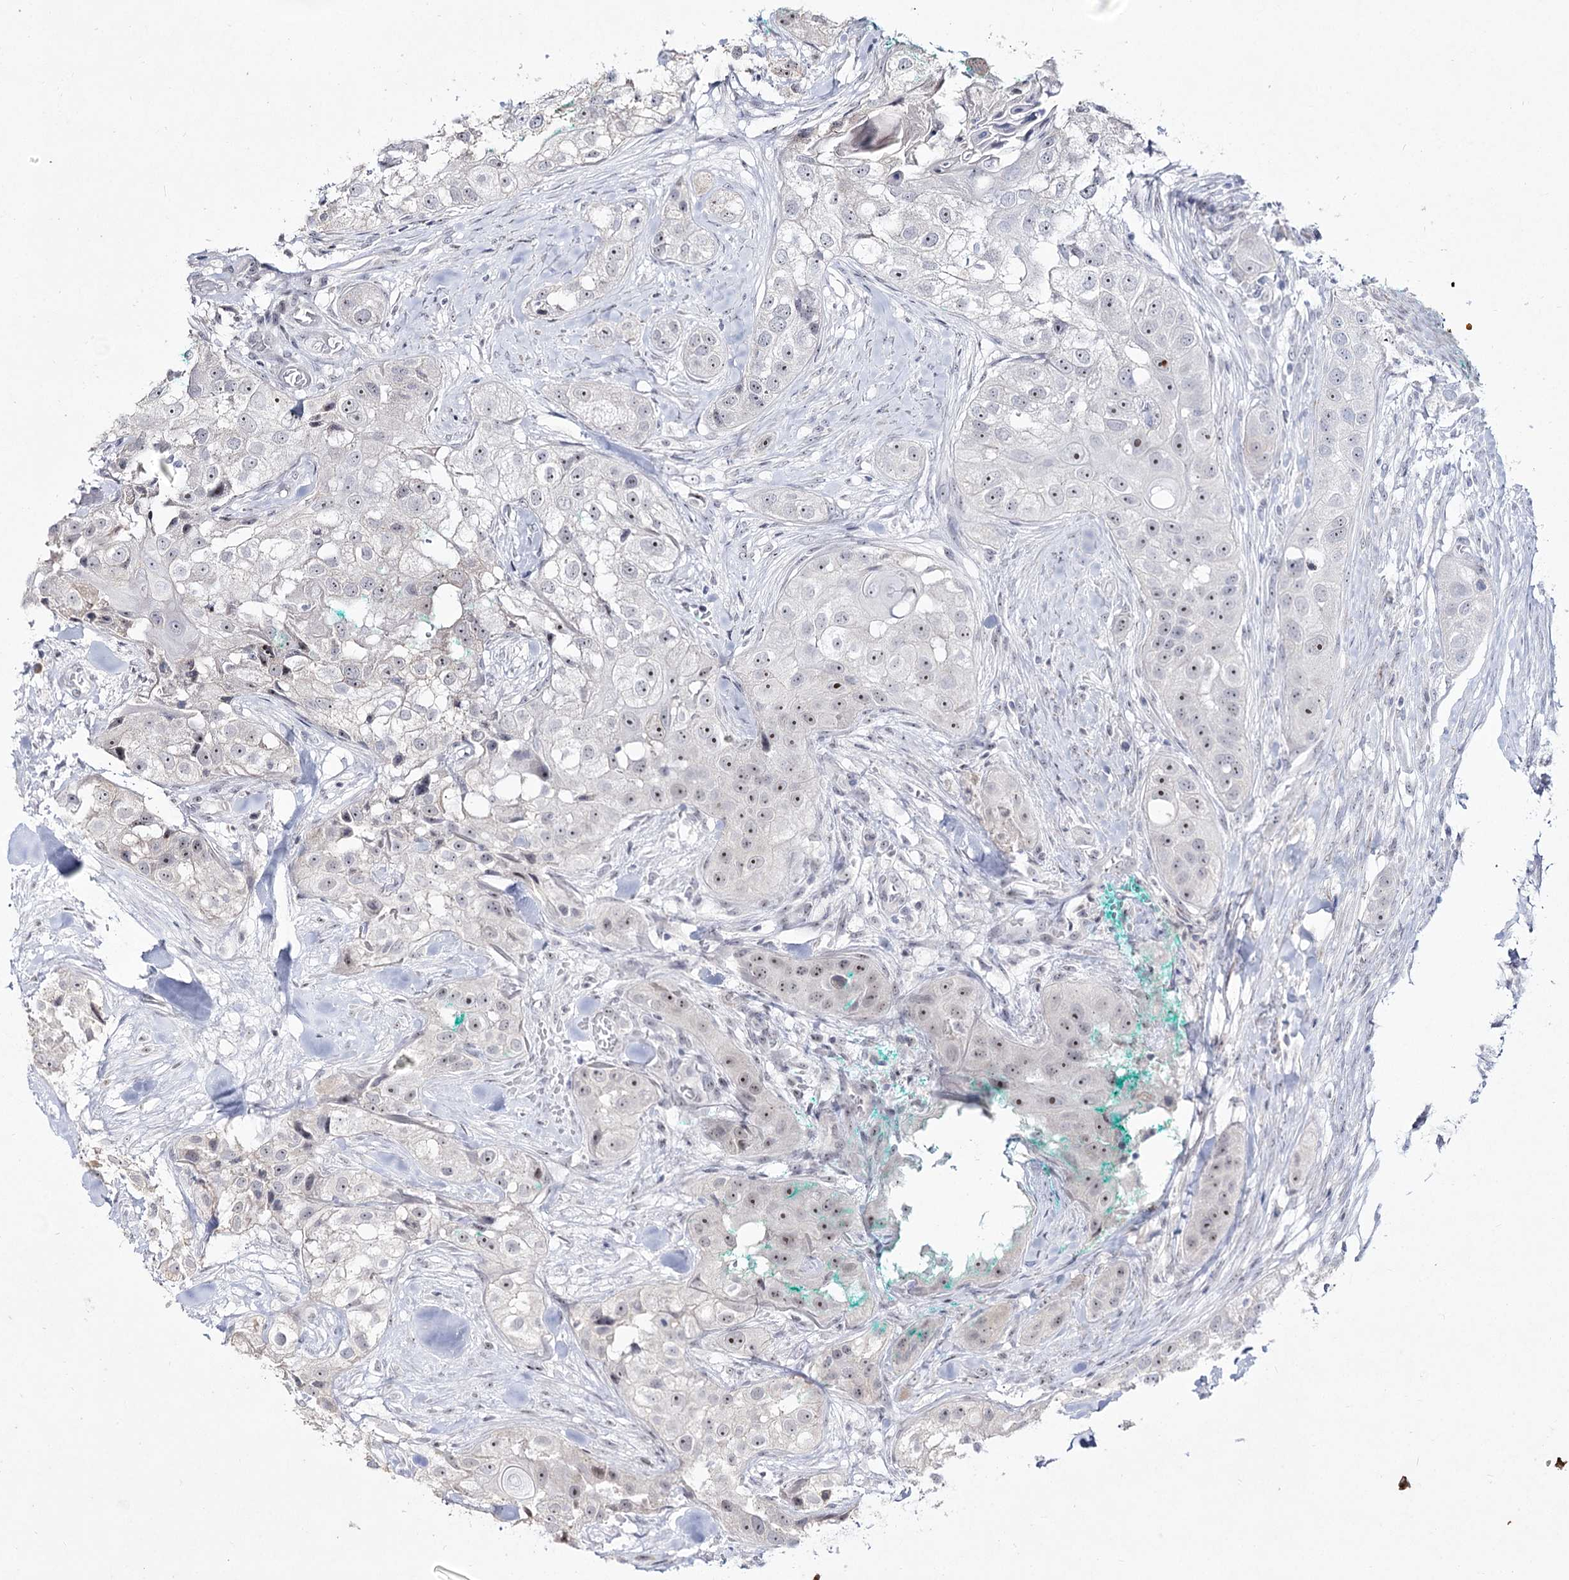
{"staining": {"intensity": "moderate", "quantity": "25%-75%", "location": "nuclear"}, "tissue": "head and neck cancer", "cell_type": "Tumor cells", "image_type": "cancer", "snomed": [{"axis": "morphology", "description": "Normal tissue, NOS"}, {"axis": "morphology", "description": "Squamous cell carcinoma, NOS"}, {"axis": "topography", "description": "Skeletal muscle"}, {"axis": "topography", "description": "Head-Neck"}], "caption": "A brown stain labels moderate nuclear positivity of a protein in head and neck squamous cell carcinoma tumor cells. The protein of interest is shown in brown color, while the nuclei are stained blue.", "gene": "DDX50", "patient": {"sex": "male", "age": 51}}